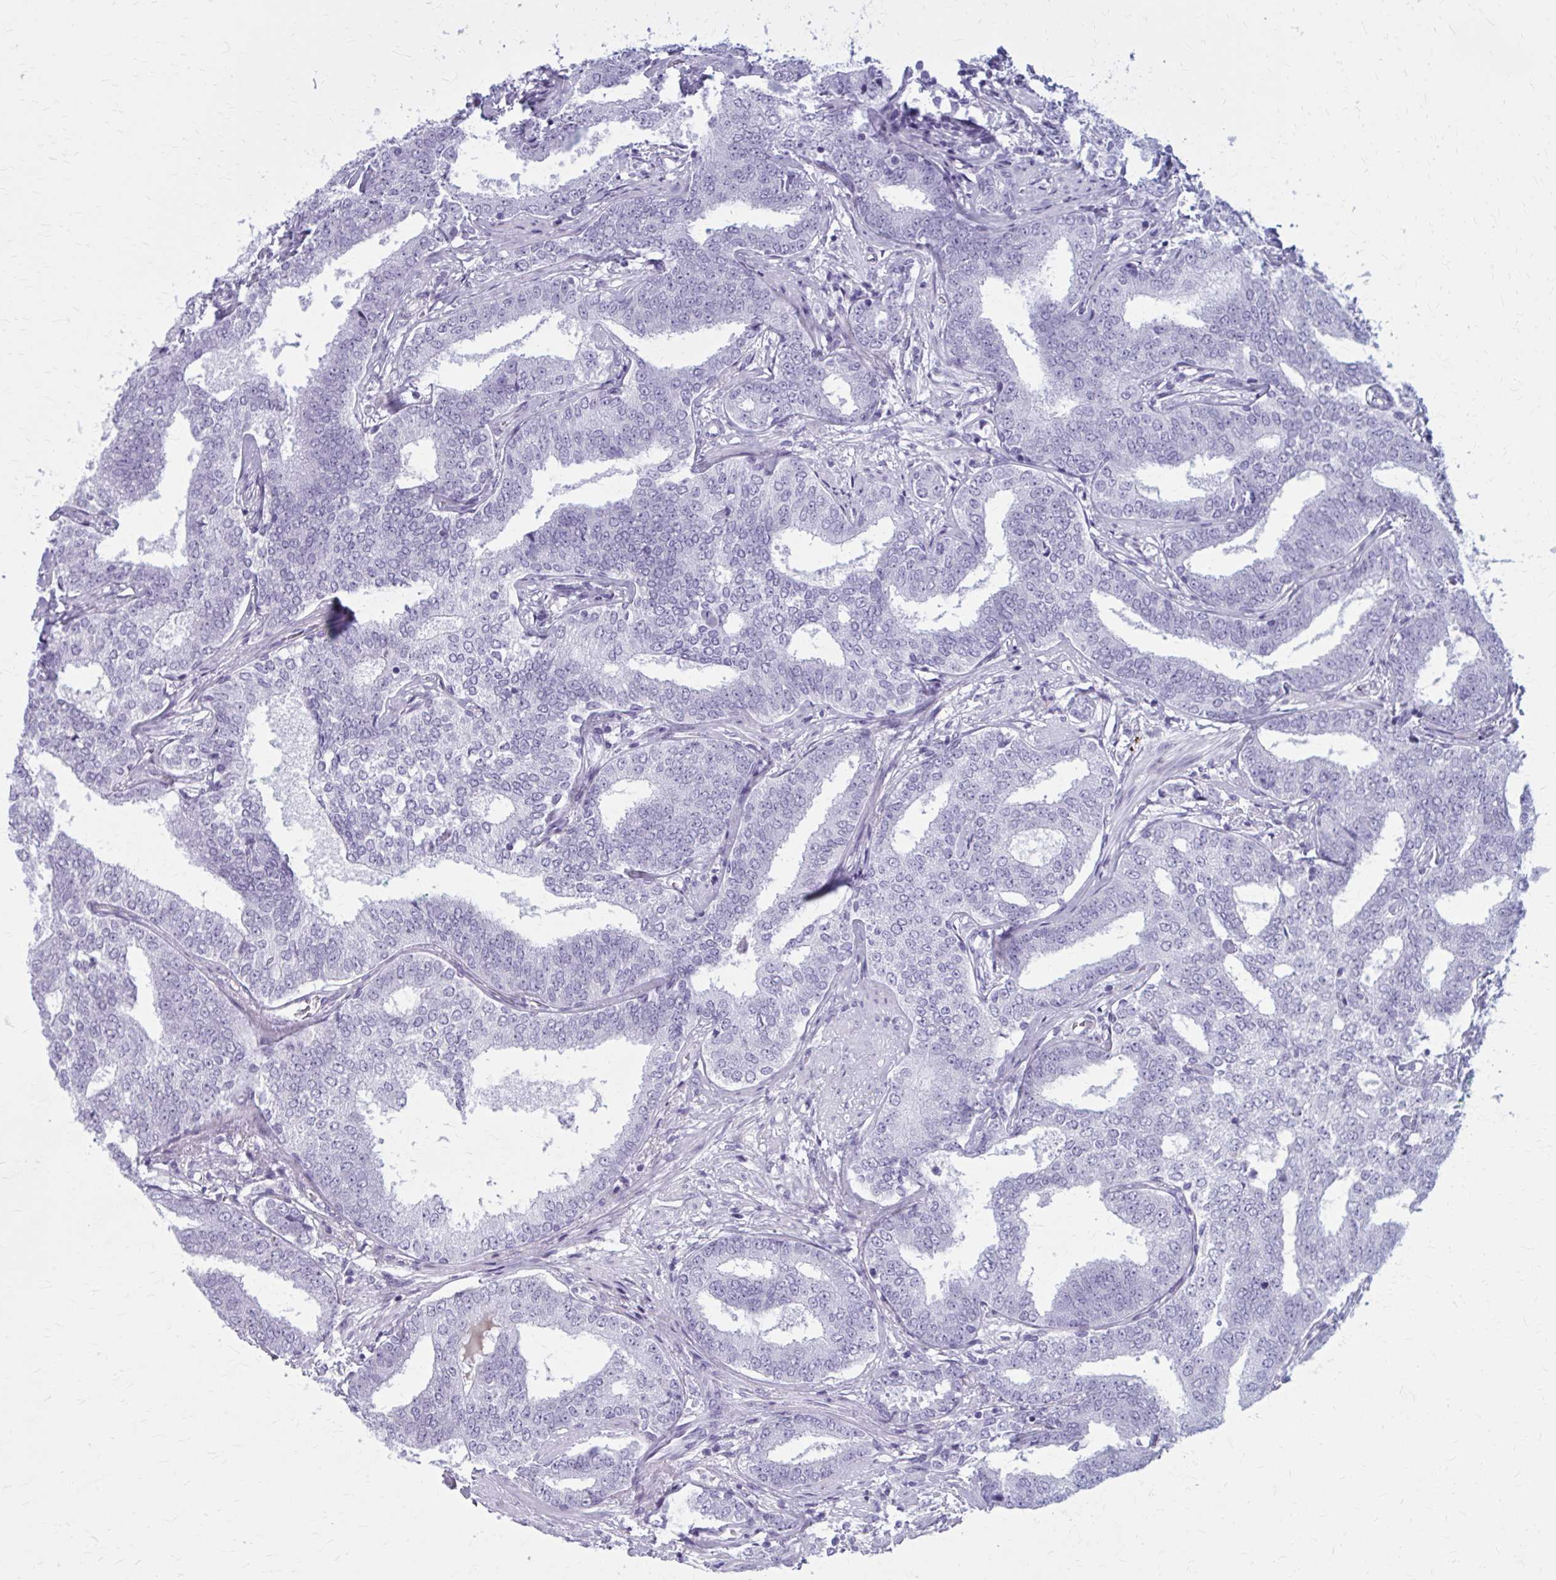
{"staining": {"intensity": "negative", "quantity": "none", "location": "none"}, "tissue": "prostate cancer", "cell_type": "Tumor cells", "image_type": "cancer", "snomed": [{"axis": "morphology", "description": "Adenocarcinoma, High grade"}, {"axis": "topography", "description": "Prostate"}], "caption": "Immunohistochemistry micrograph of neoplastic tissue: human prostate cancer stained with DAB demonstrates no significant protein positivity in tumor cells.", "gene": "ZDHHC7", "patient": {"sex": "male", "age": 72}}